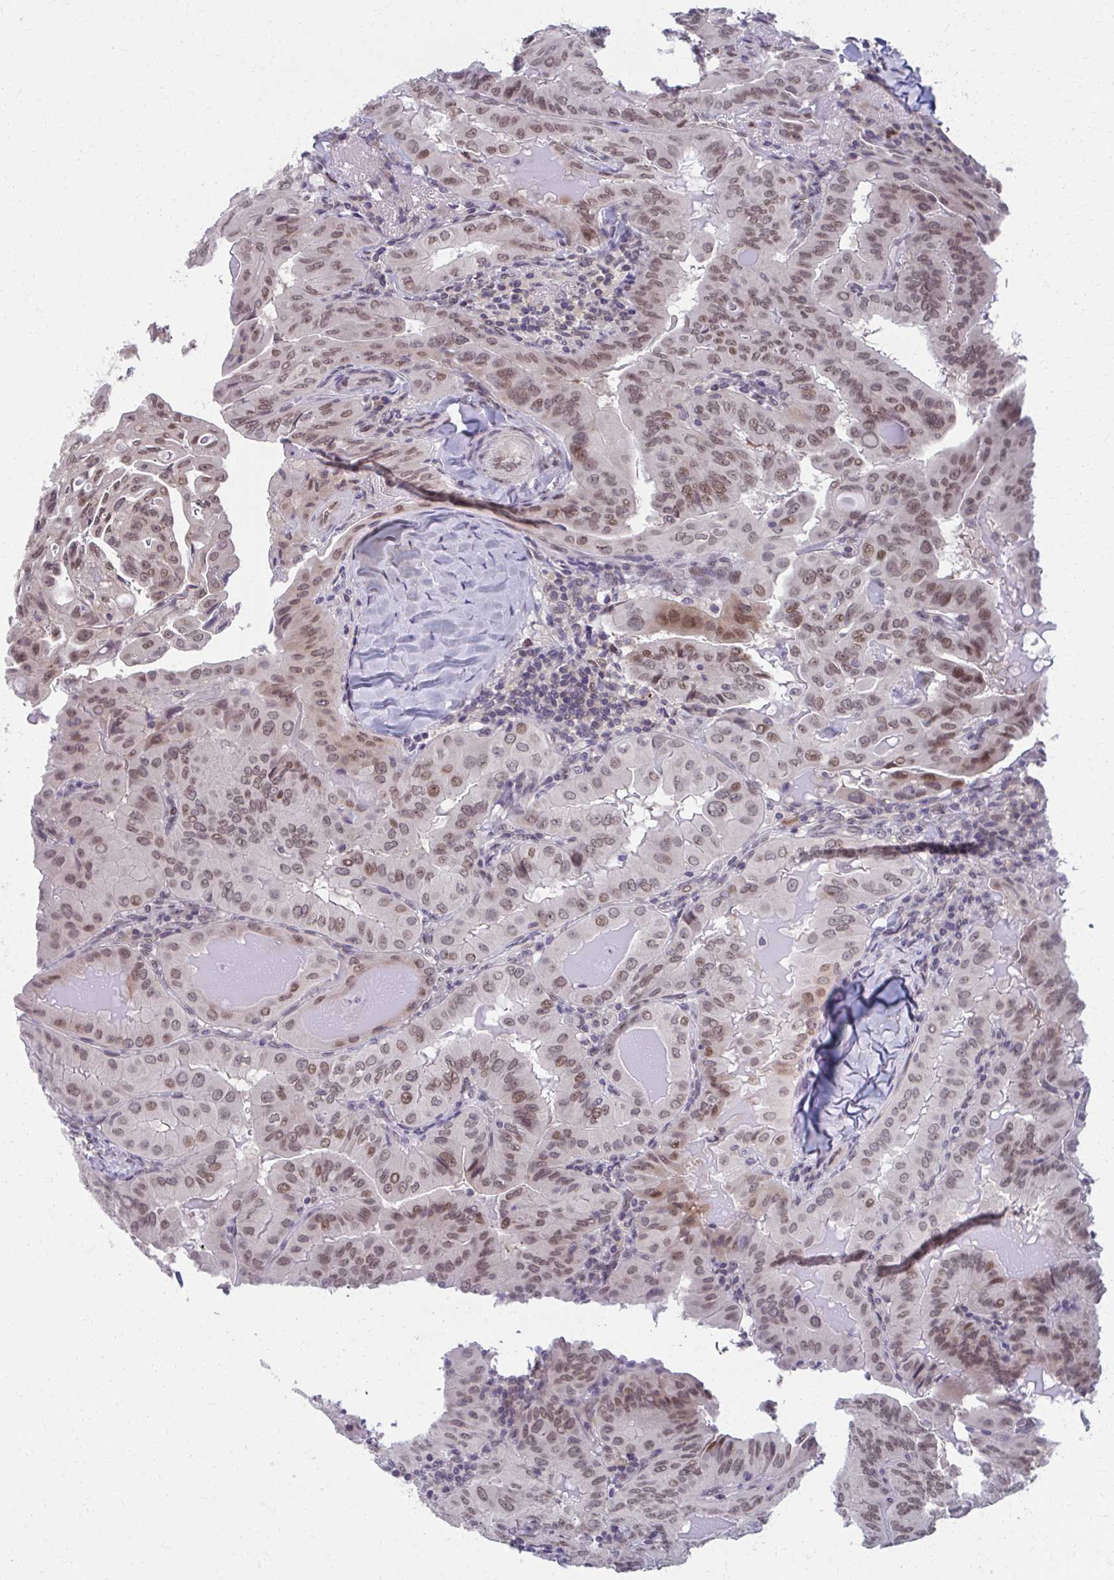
{"staining": {"intensity": "moderate", "quantity": ">75%", "location": "nuclear"}, "tissue": "thyroid cancer", "cell_type": "Tumor cells", "image_type": "cancer", "snomed": [{"axis": "morphology", "description": "Papillary adenocarcinoma, NOS"}, {"axis": "topography", "description": "Thyroid gland"}], "caption": "IHC of human thyroid papillary adenocarcinoma reveals medium levels of moderate nuclear positivity in approximately >75% of tumor cells. (Brightfield microscopy of DAB IHC at high magnification).", "gene": "SETBP1", "patient": {"sex": "female", "age": 68}}